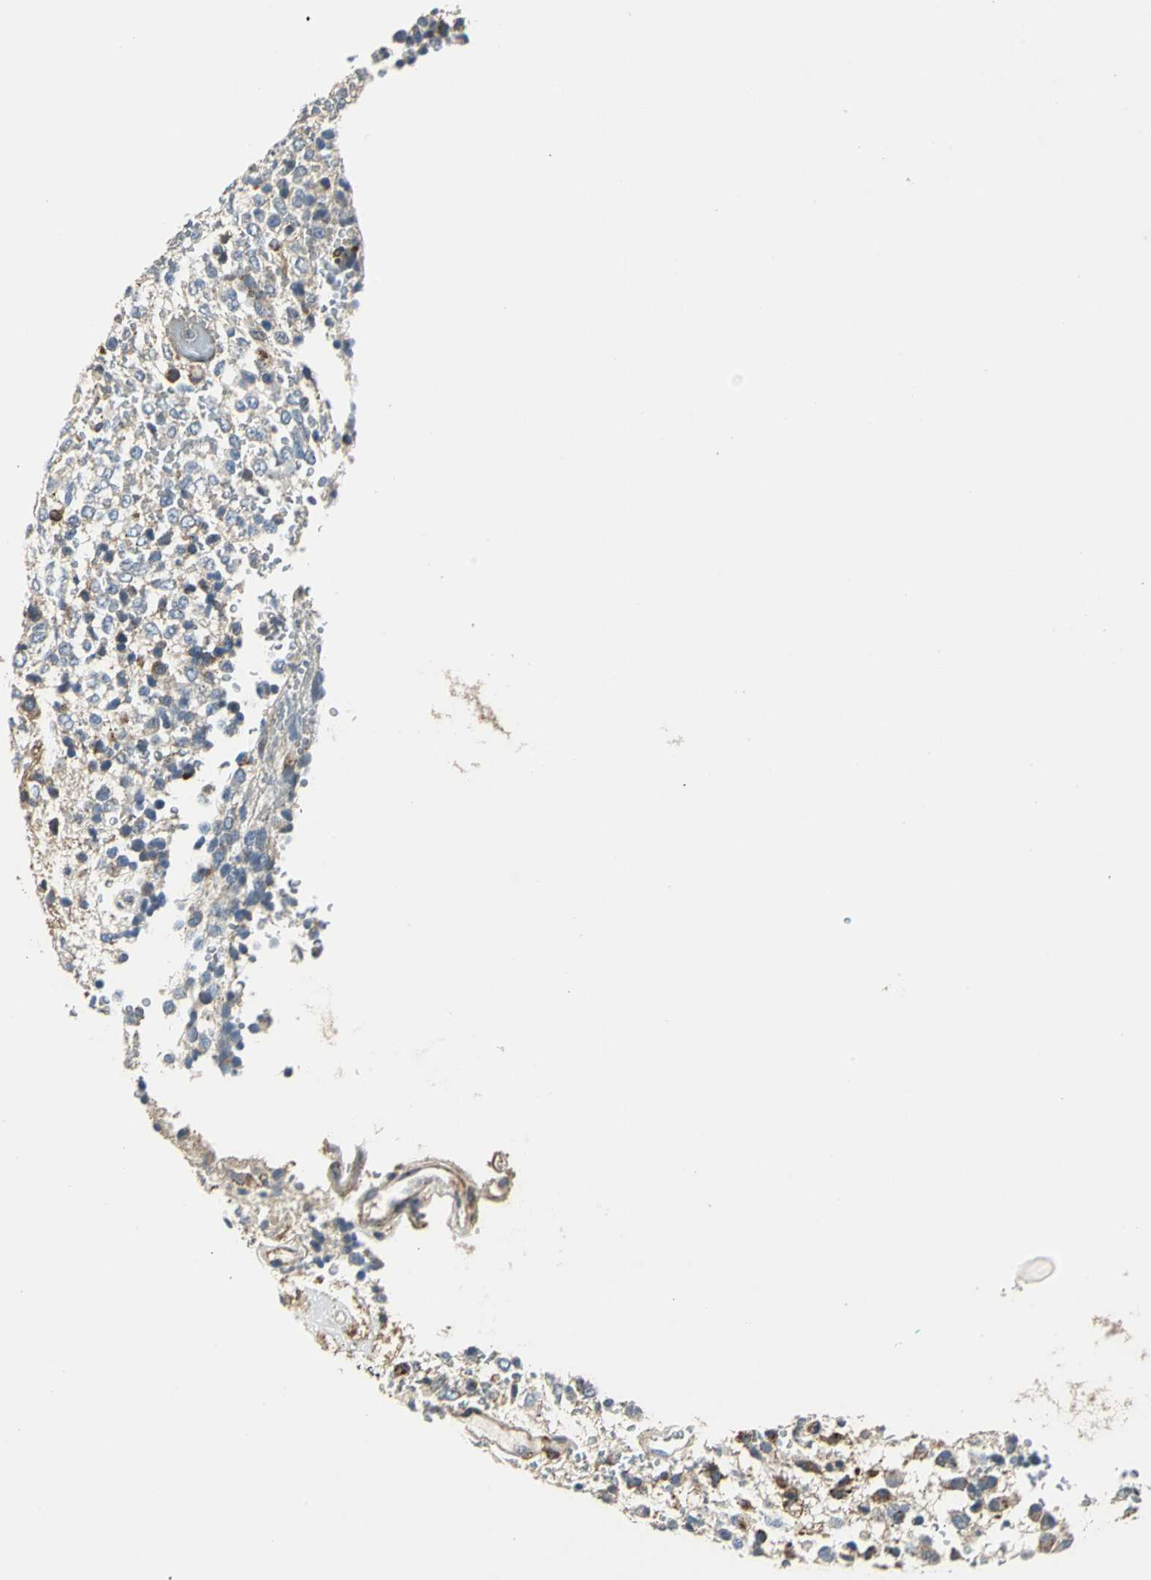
{"staining": {"intensity": "moderate", "quantity": "25%-75%", "location": "cytoplasmic/membranous"}, "tissue": "glioma", "cell_type": "Tumor cells", "image_type": "cancer", "snomed": [{"axis": "morphology", "description": "Glioma, malignant, High grade"}, {"axis": "topography", "description": "pancreas cauda"}], "caption": "Immunohistochemistry (DAB (3,3'-diaminobenzidine)) staining of human malignant glioma (high-grade) reveals moderate cytoplasmic/membranous protein staining in approximately 25%-75% of tumor cells.", "gene": "HTATIP2", "patient": {"sex": "male", "age": 60}}